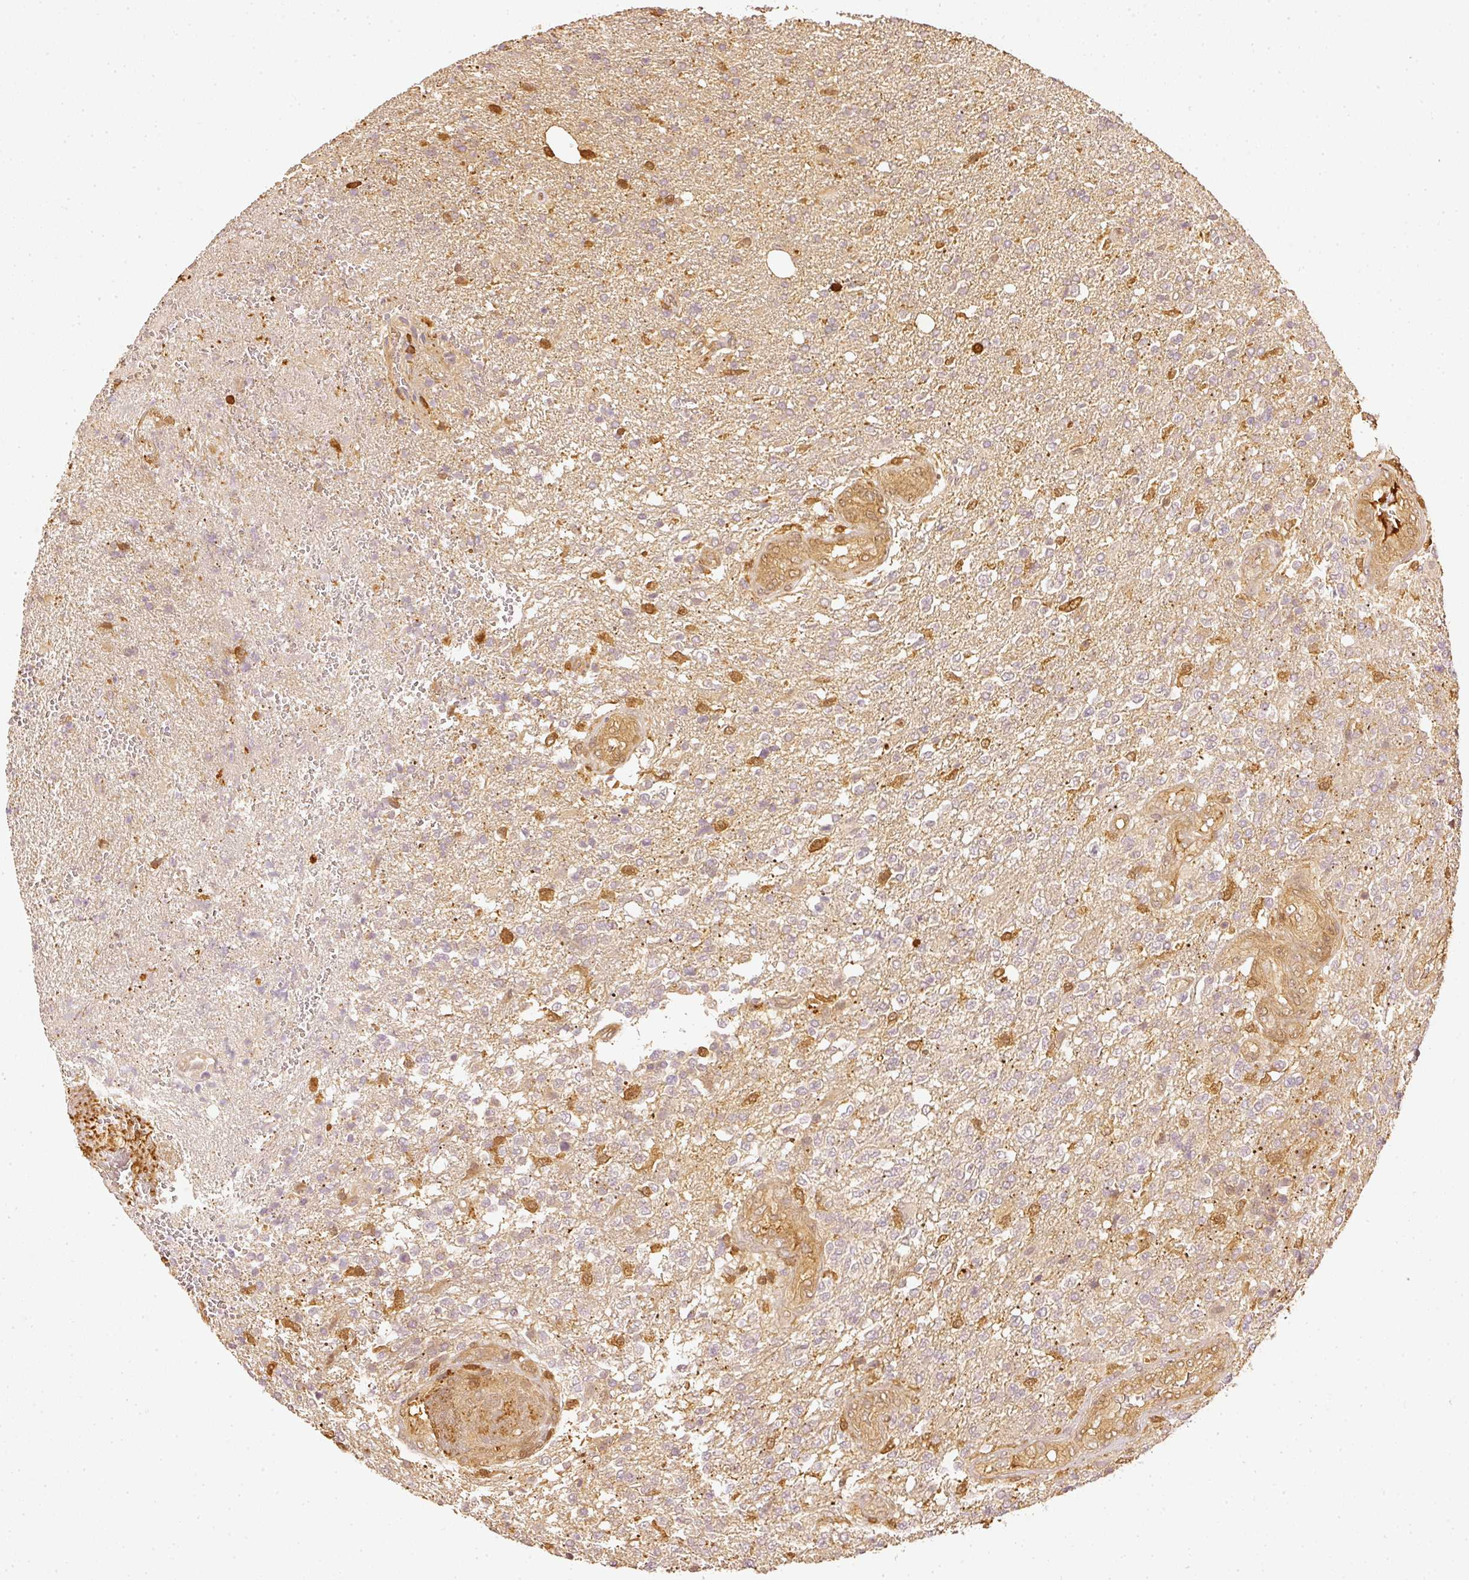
{"staining": {"intensity": "weak", "quantity": "<25%", "location": "cytoplasmic/membranous"}, "tissue": "glioma", "cell_type": "Tumor cells", "image_type": "cancer", "snomed": [{"axis": "morphology", "description": "Glioma, malignant, High grade"}, {"axis": "topography", "description": "Brain"}], "caption": "Immunohistochemistry of glioma demonstrates no expression in tumor cells. The staining is performed using DAB brown chromogen with nuclei counter-stained in using hematoxylin.", "gene": "PFN1", "patient": {"sex": "male", "age": 56}}